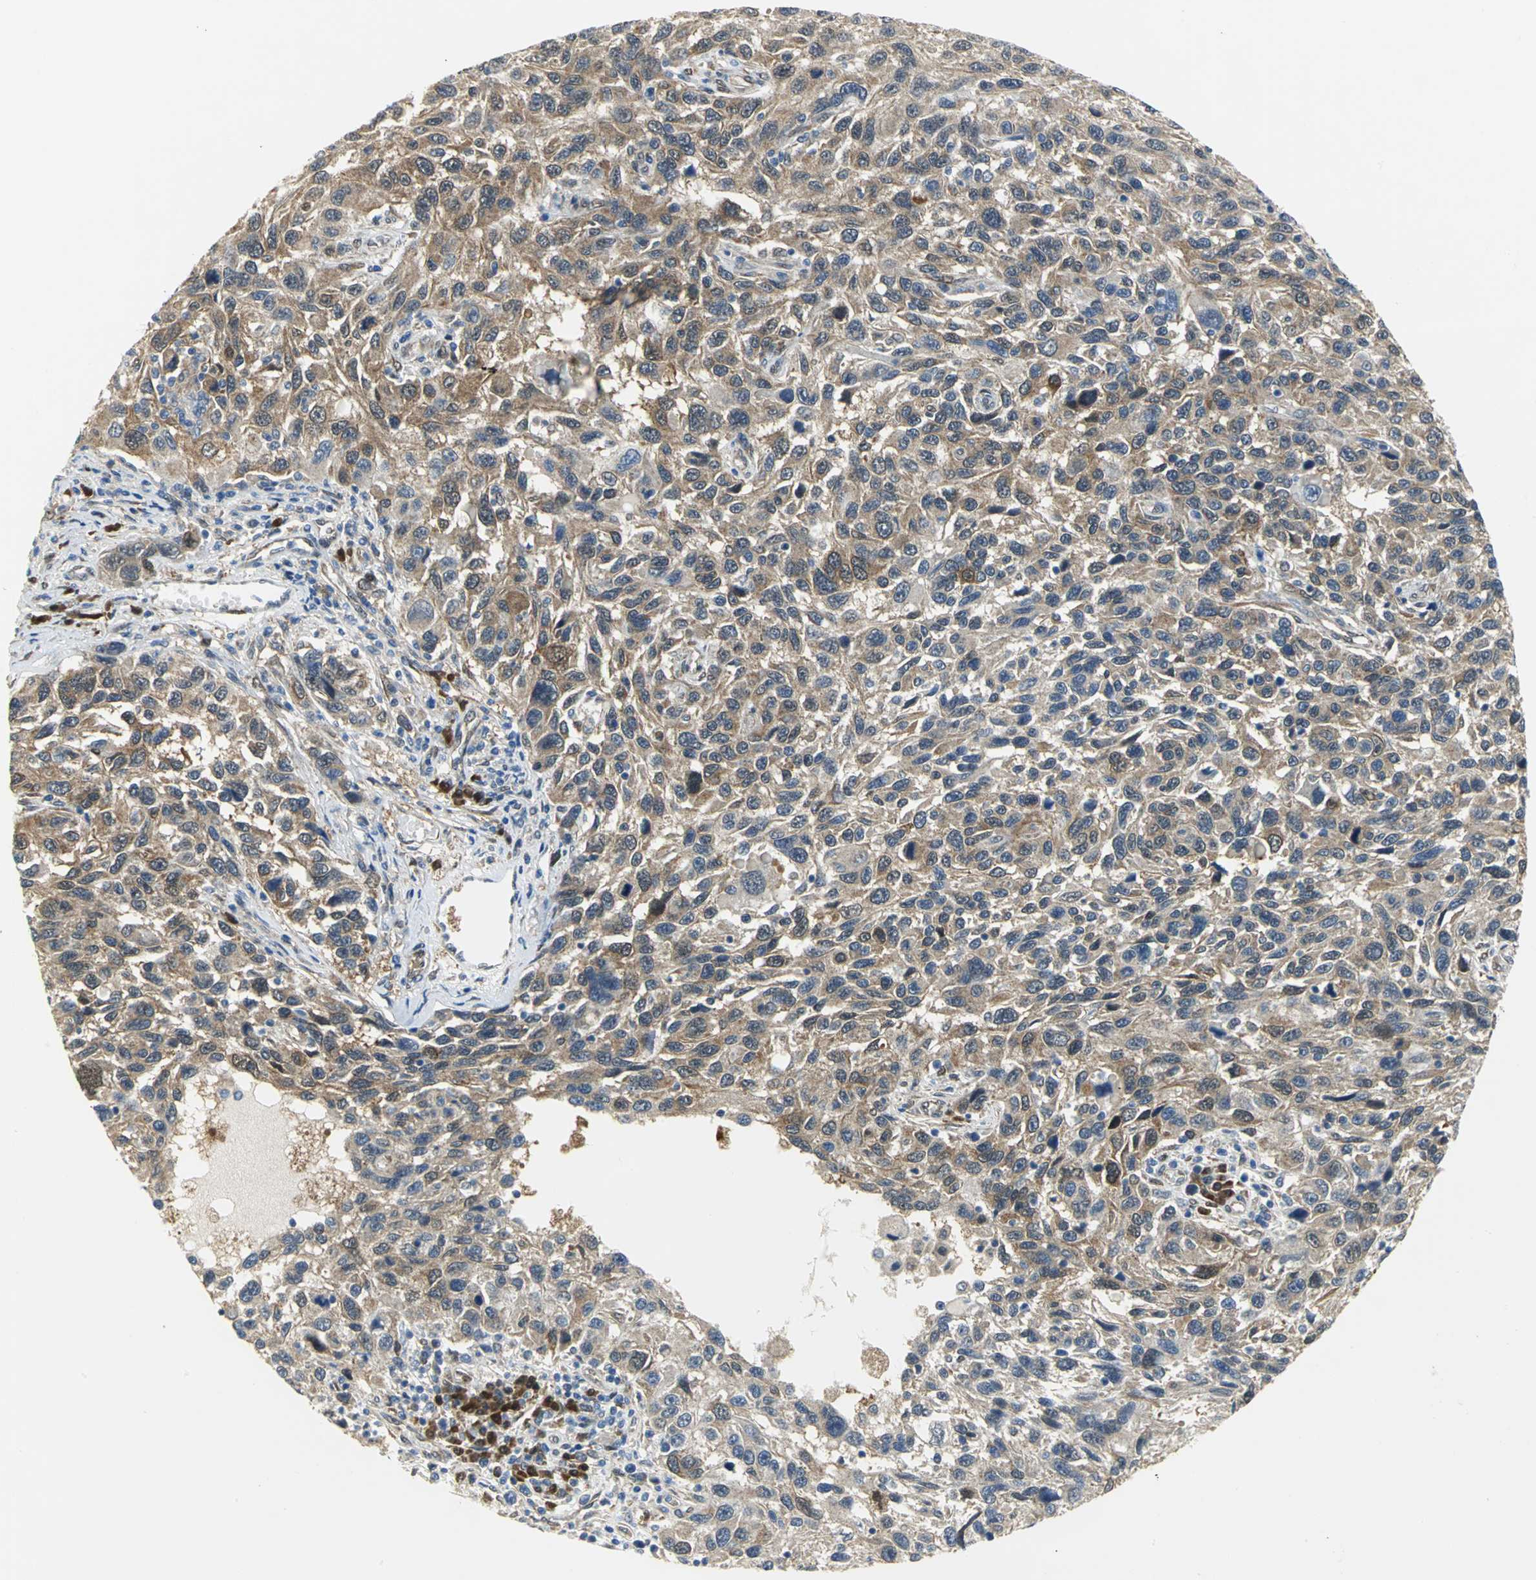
{"staining": {"intensity": "moderate", "quantity": ">75%", "location": "cytoplasmic/membranous"}, "tissue": "melanoma", "cell_type": "Tumor cells", "image_type": "cancer", "snomed": [{"axis": "morphology", "description": "Malignant melanoma, NOS"}, {"axis": "topography", "description": "Skin"}], "caption": "The image exhibits immunohistochemical staining of malignant melanoma. There is moderate cytoplasmic/membranous staining is present in approximately >75% of tumor cells.", "gene": "PGM3", "patient": {"sex": "male", "age": 53}}